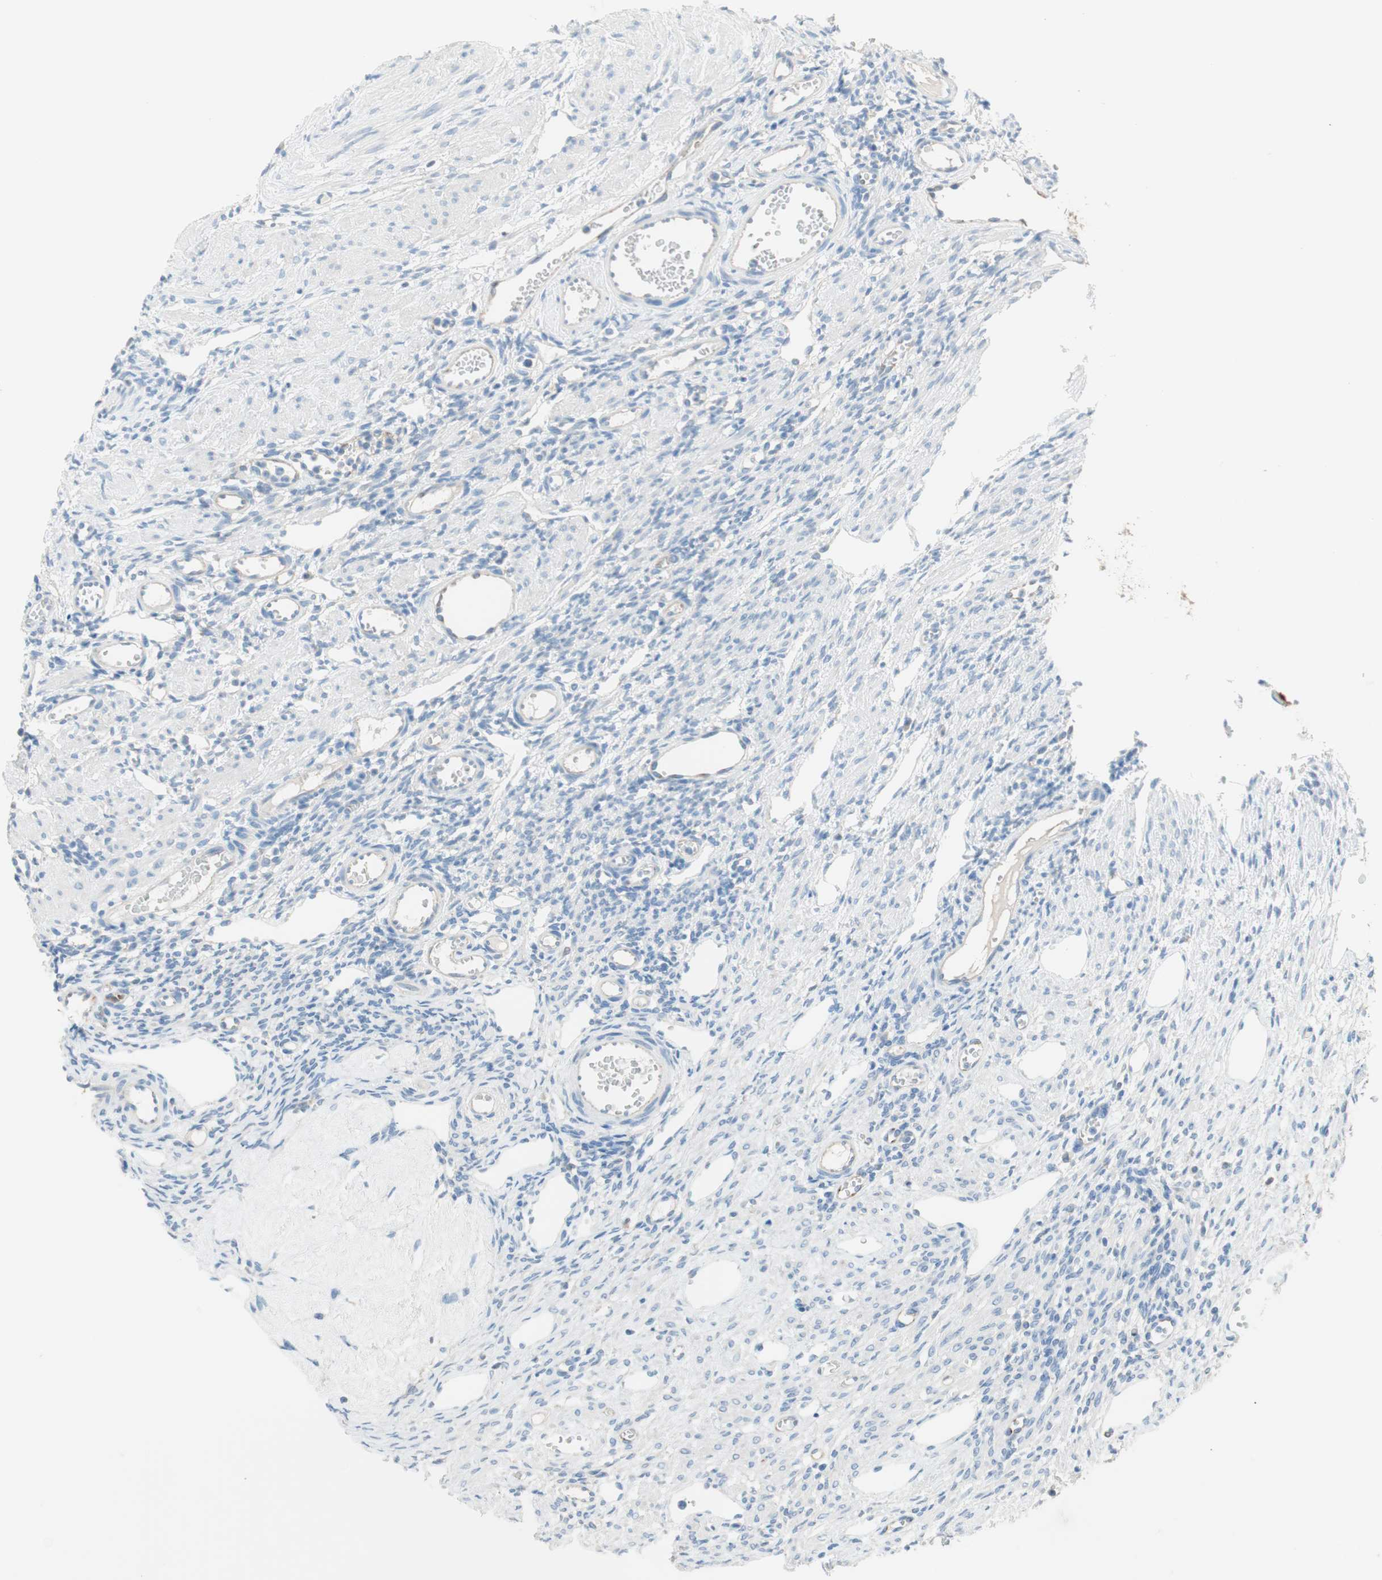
{"staining": {"intensity": "negative", "quantity": "none", "location": "none"}, "tissue": "ovary", "cell_type": "Follicle cells", "image_type": "normal", "snomed": [{"axis": "morphology", "description": "Normal tissue, NOS"}, {"axis": "topography", "description": "Ovary"}], "caption": "This is a histopathology image of immunohistochemistry staining of unremarkable ovary, which shows no staining in follicle cells.", "gene": "GLUL", "patient": {"sex": "female", "age": 33}}